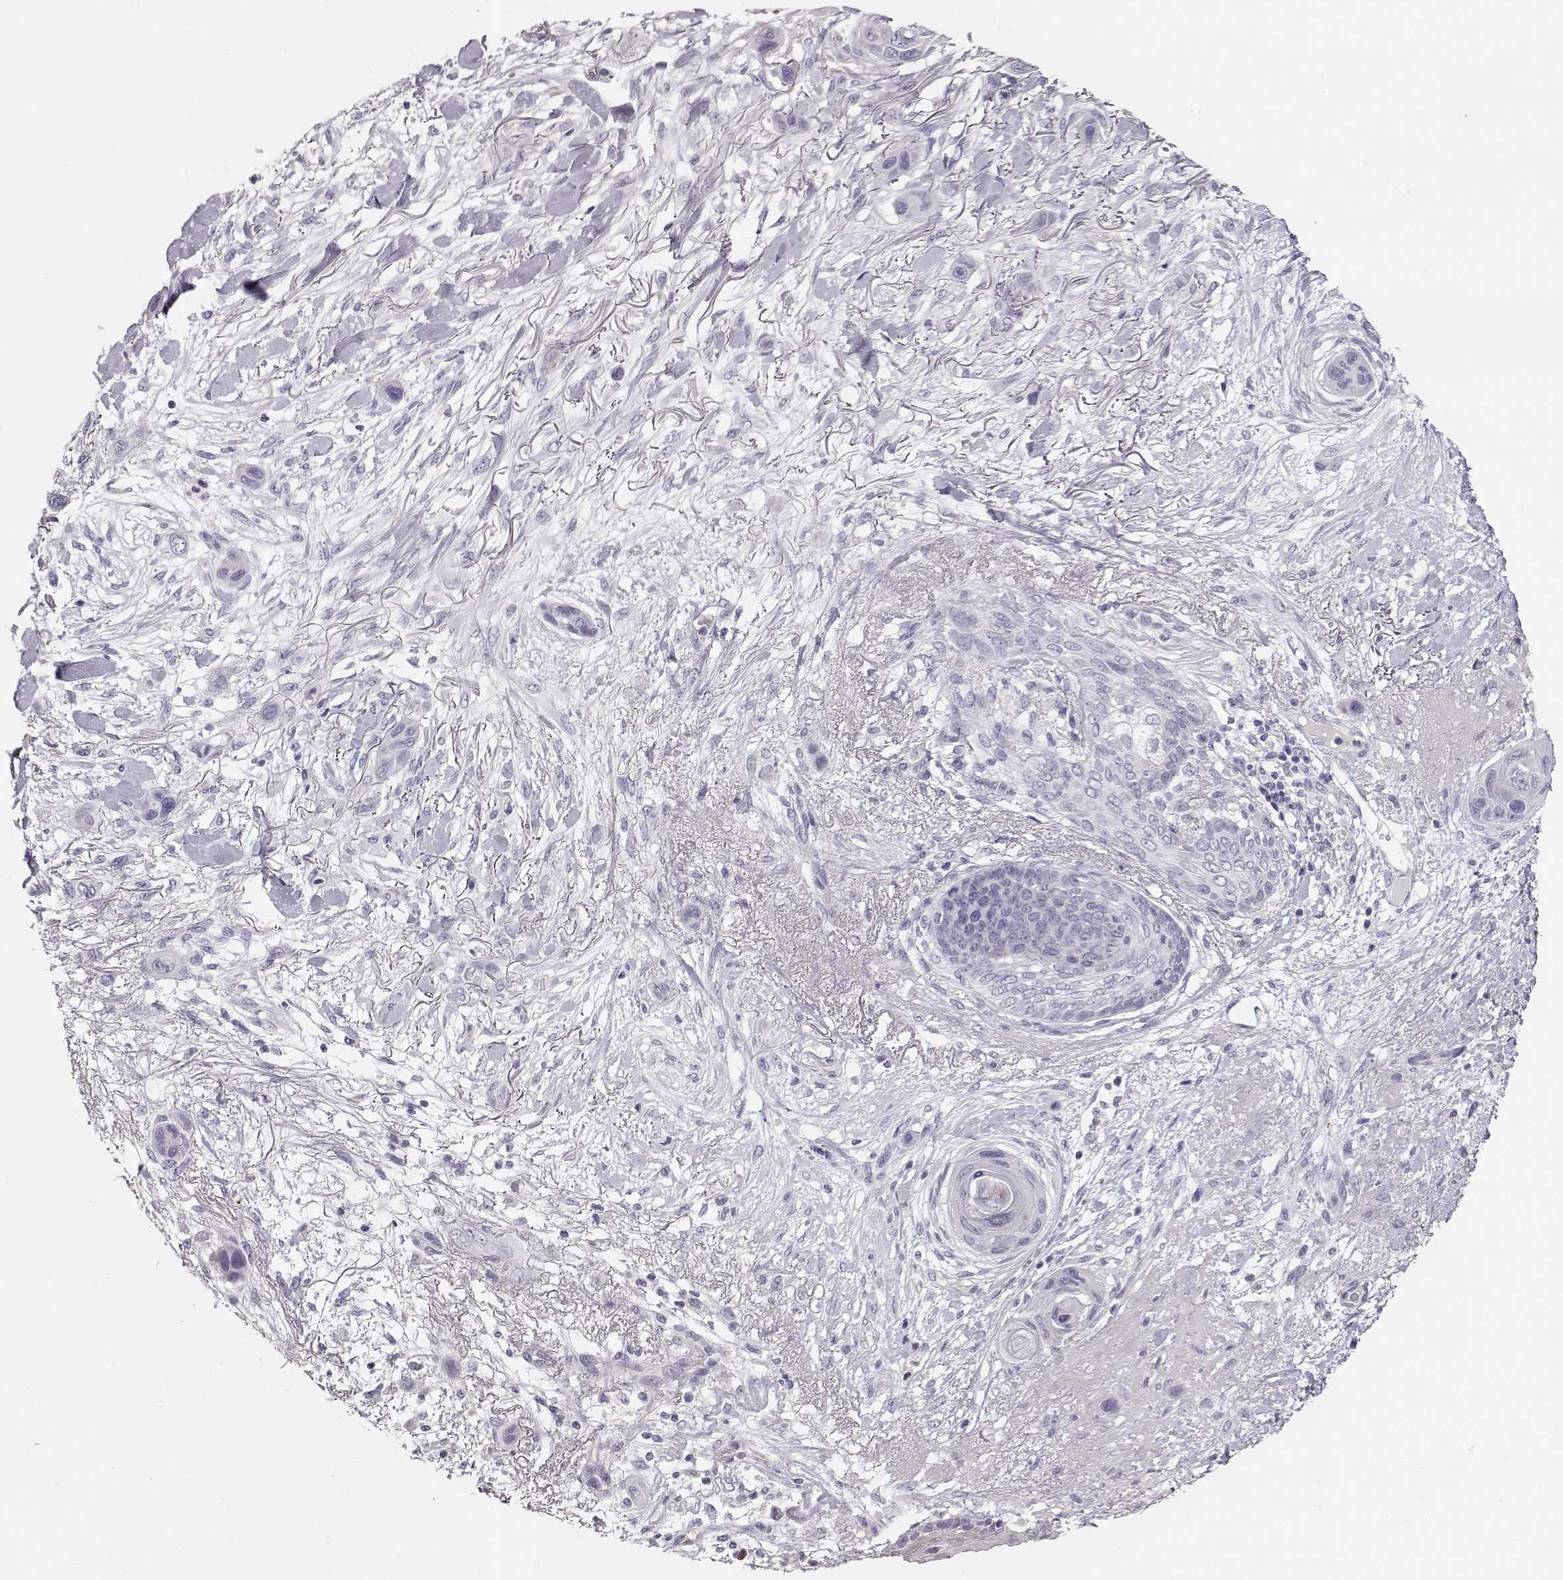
{"staining": {"intensity": "negative", "quantity": "none", "location": "none"}, "tissue": "skin cancer", "cell_type": "Tumor cells", "image_type": "cancer", "snomed": [{"axis": "morphology", "description": "Squamous cell carcinoma, NOS"}, {"axis": "topography", "description": "Skin"}], "caption": "A high-resolution histopathology image shows immunohistochemistry staining of skin squamous cell carcinoma, which exhibits no significant positivity in tumor cells.", "gene": "POU1F1", "patient": {"sex": "male", "age": 79}}